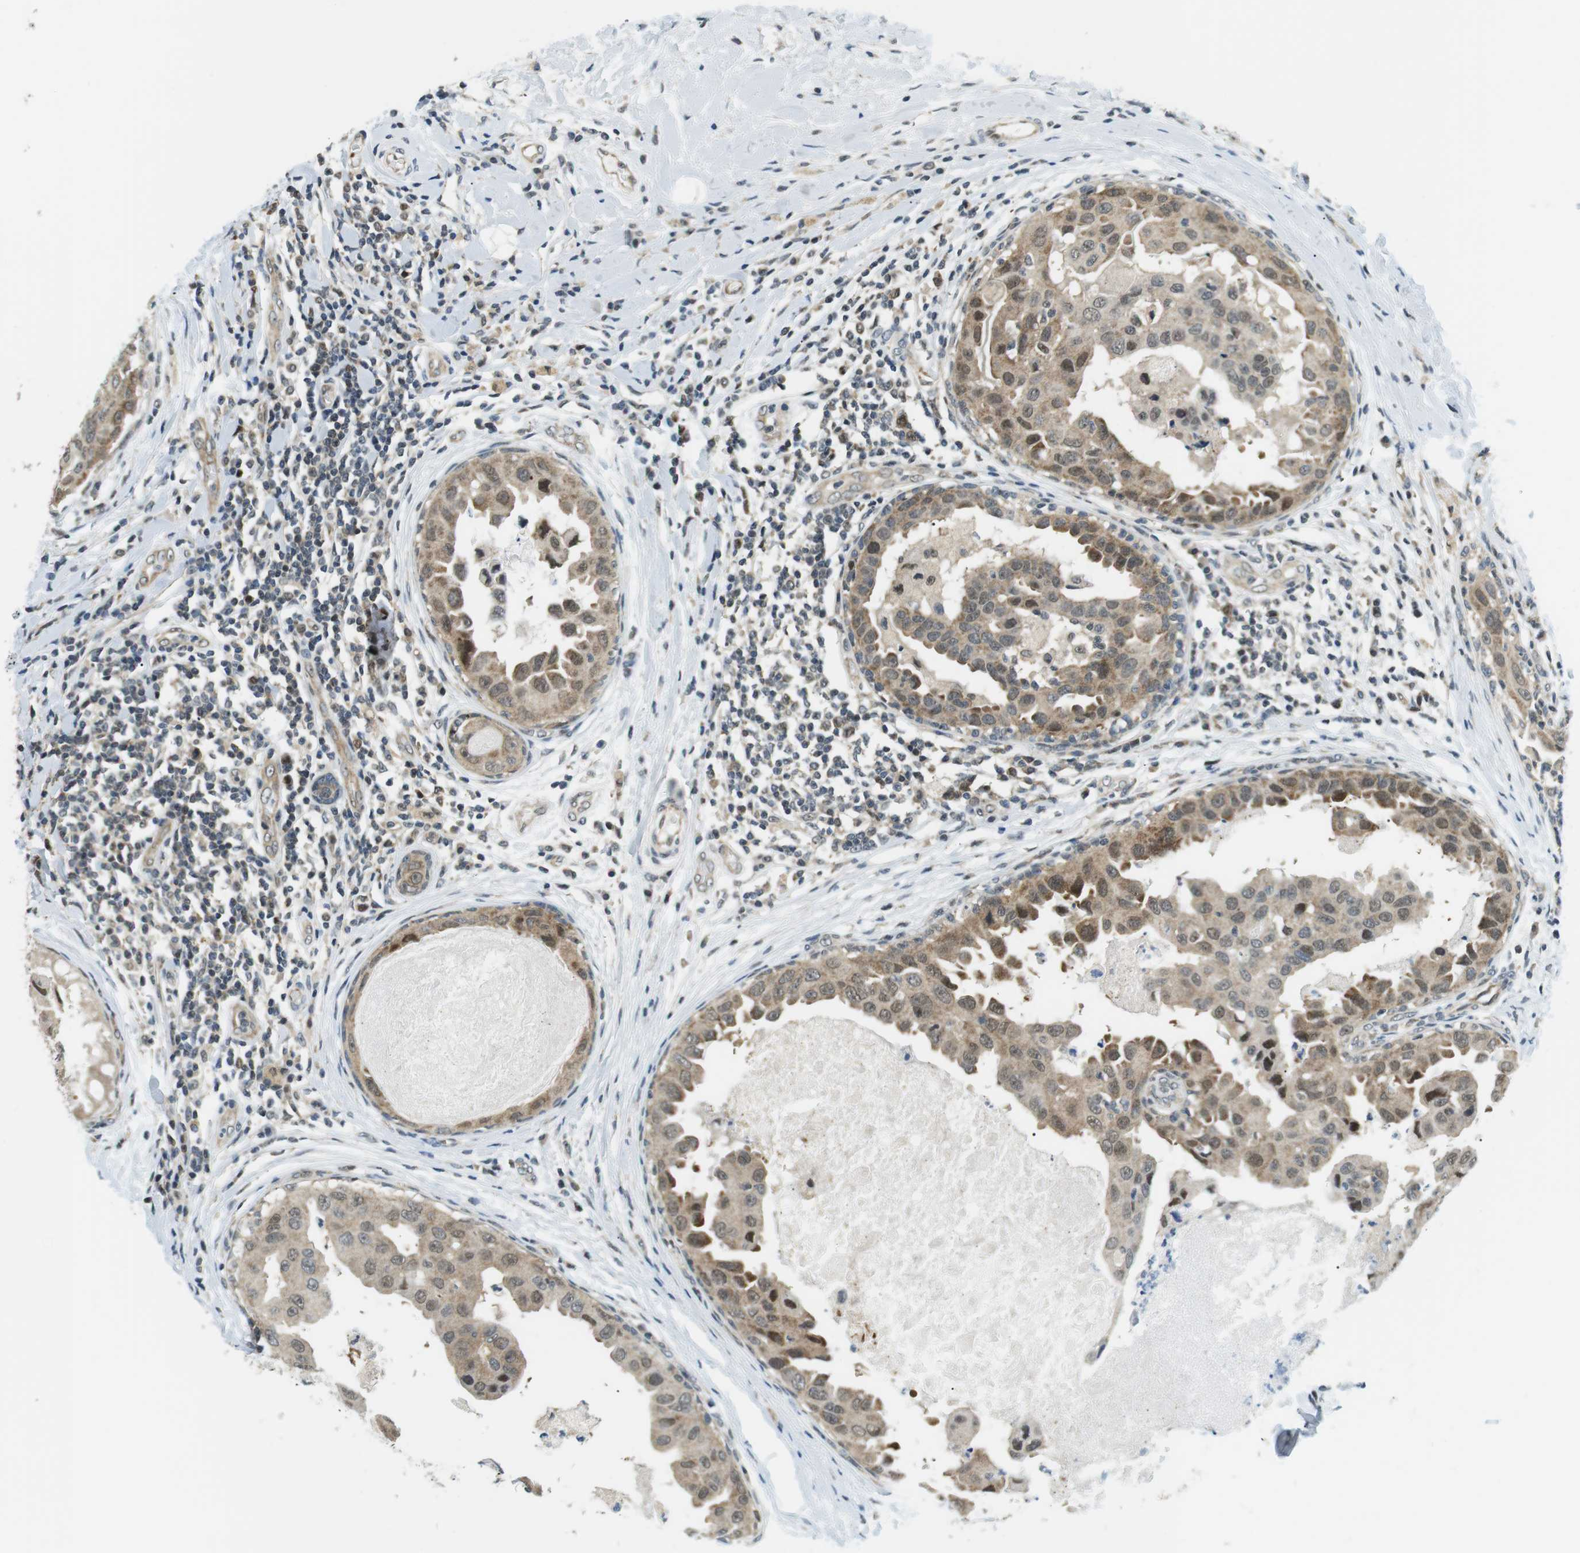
{"staining": {"intensity": "weak", "quantity": ">75%", "location": "cytoplasmic/membranous,nuclear"}, "tissue": "breast cancer", "cell_type": "Tumor cells", "image_type": "cancer", "snomed": [{"axis": "morphology", "description": "Duct carcinoma"}, {"axis": "topography", "description": "Breast"}], "caption": "Breast infiltrating ductal carcinoma was stained to show a protein in brown. There is low levels of weak cytoplasmic/membranous and nuclear expression in approximately >75% of tumor cells.", "gene": "CSNK2B", "patient": {"sex": "female", "age": 27}}